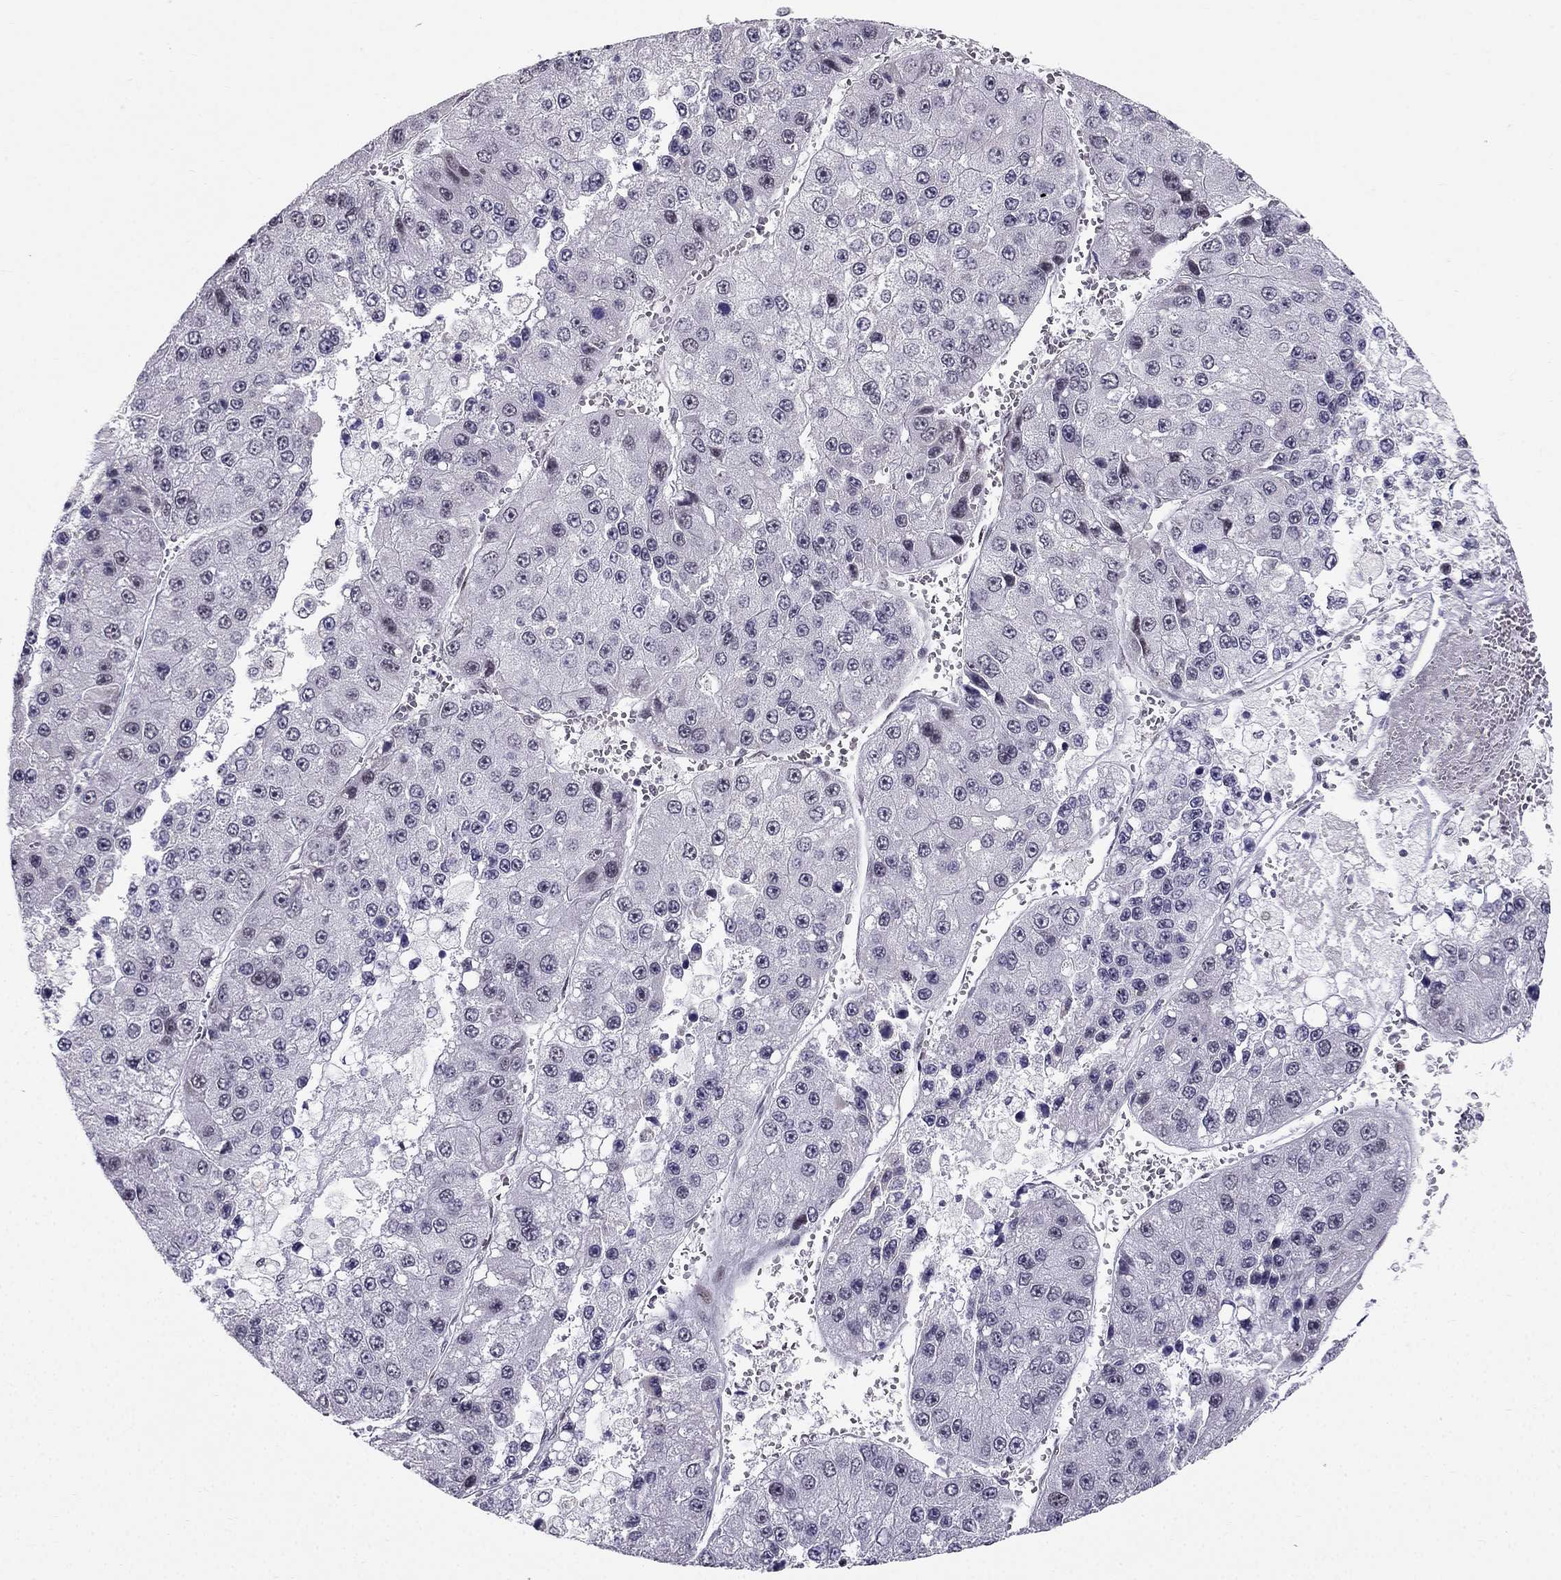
{"staining": {"intensity": "negative", "quantity": "none", "location": "none"}, "tissue": "liver cancer", "cell_type": "Tumor cells", "image_type": "cancer", "snomed": [{"axis": "morphology", "description": "Carcinoma, Hepatocellular, NOS"}, {"axis": "topography", "description": "Liver"}], "caption": "Tumor cells show no significant expression in liver hepatocellular carcinoma.", "gene": "RPRD2", "patient": {"sex": "female", "age": 73}}